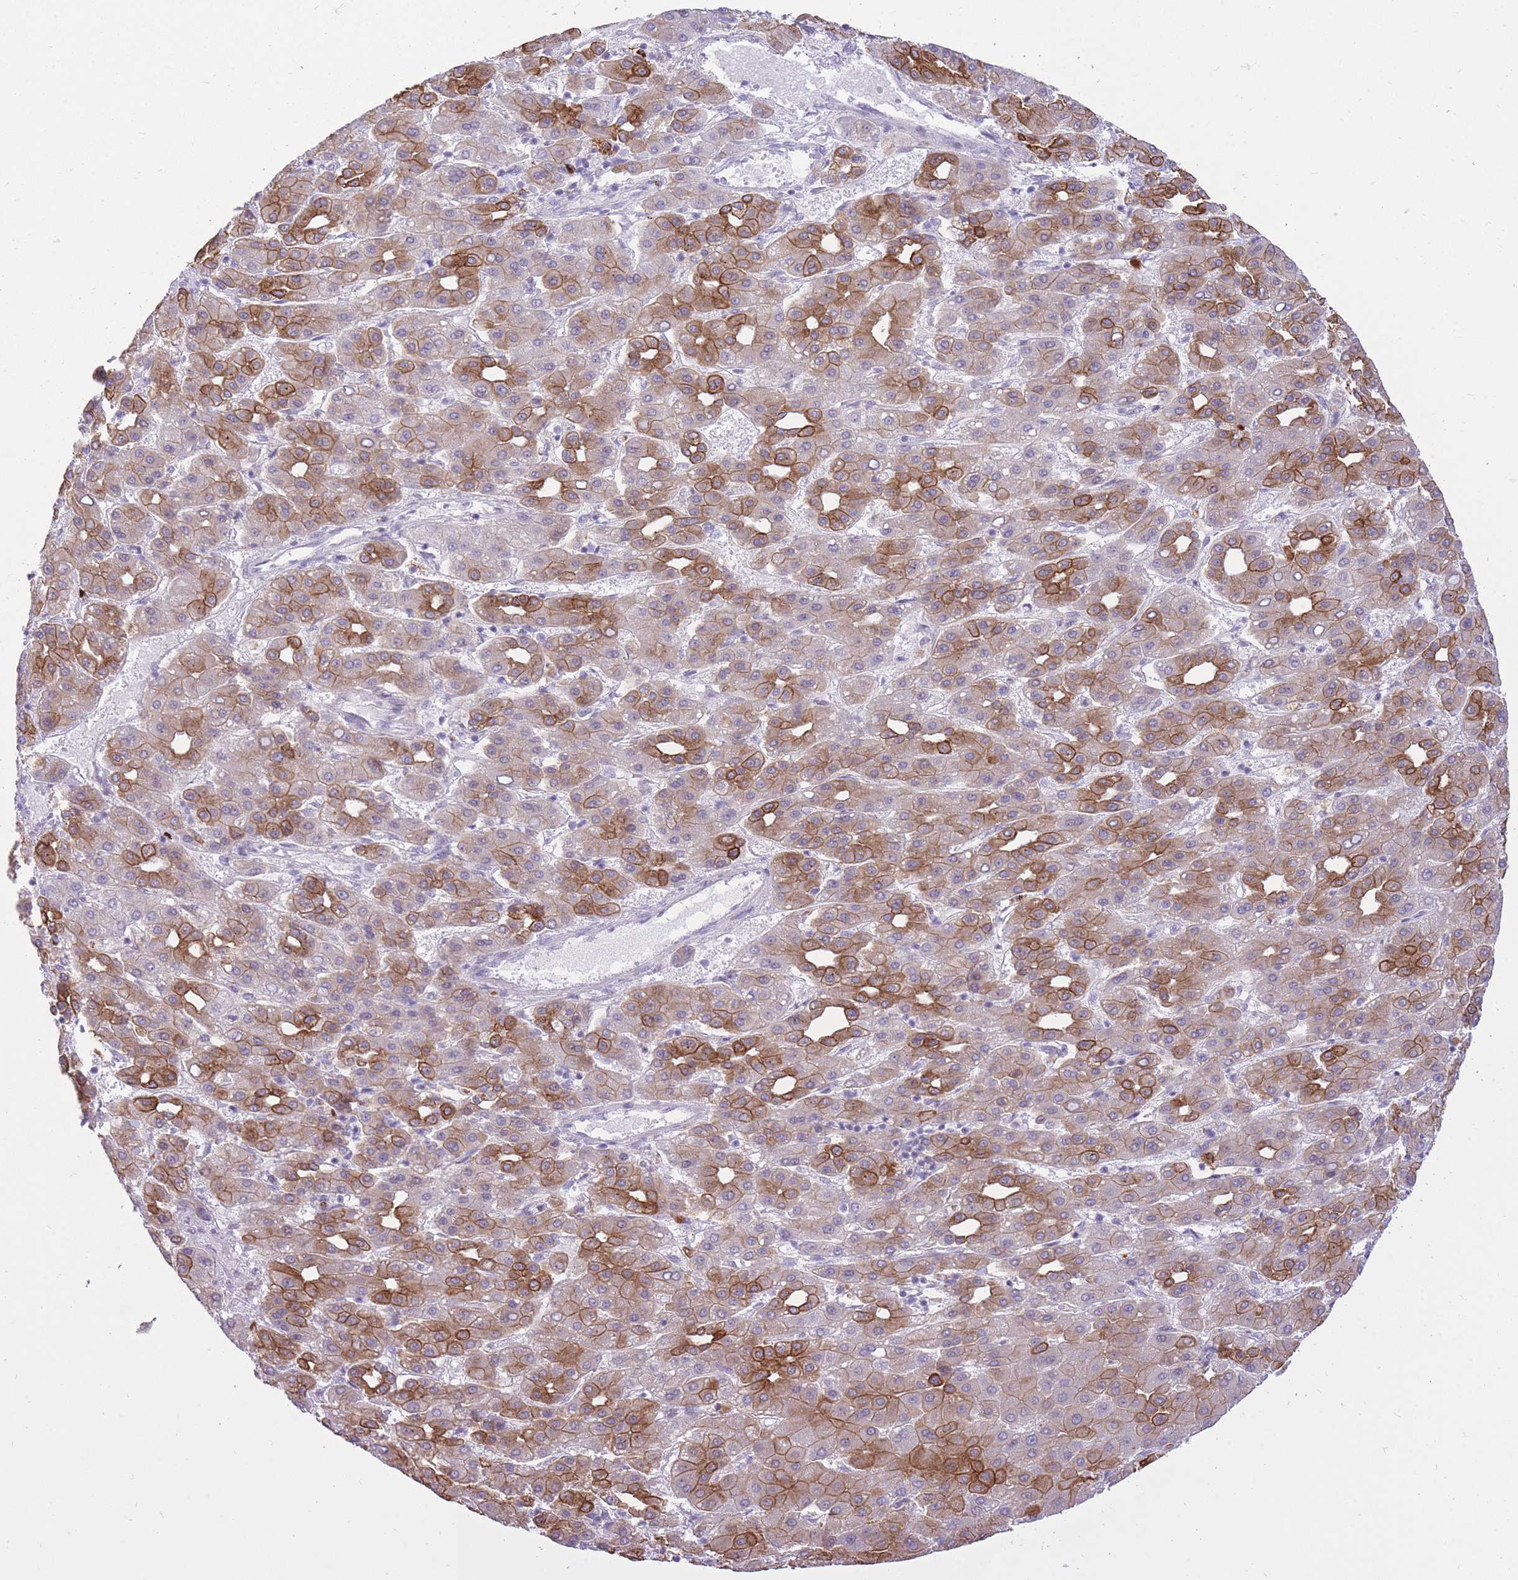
{"staining": {"intensity": "strong", "quantity": "25%-75%", "location": "cytoplasmic/membranous"}, "tissue": "liver cancer", "cell_type": "Tumor cells", "image_type": "cancer", "snomed": [{"axis": "morphology", "description": "Carcinoma, Hepatocellular, NOS"}, {"axis": "topography", "description": "Liver"}], "caption": "Human liver cancer stained with a brown dye exhibits strong cytoplasmic/membranous positive expression in about 25%-75% of tumor cells.", "gene": "MEIS3", "patient": {"sex": "male", "age": 65}}